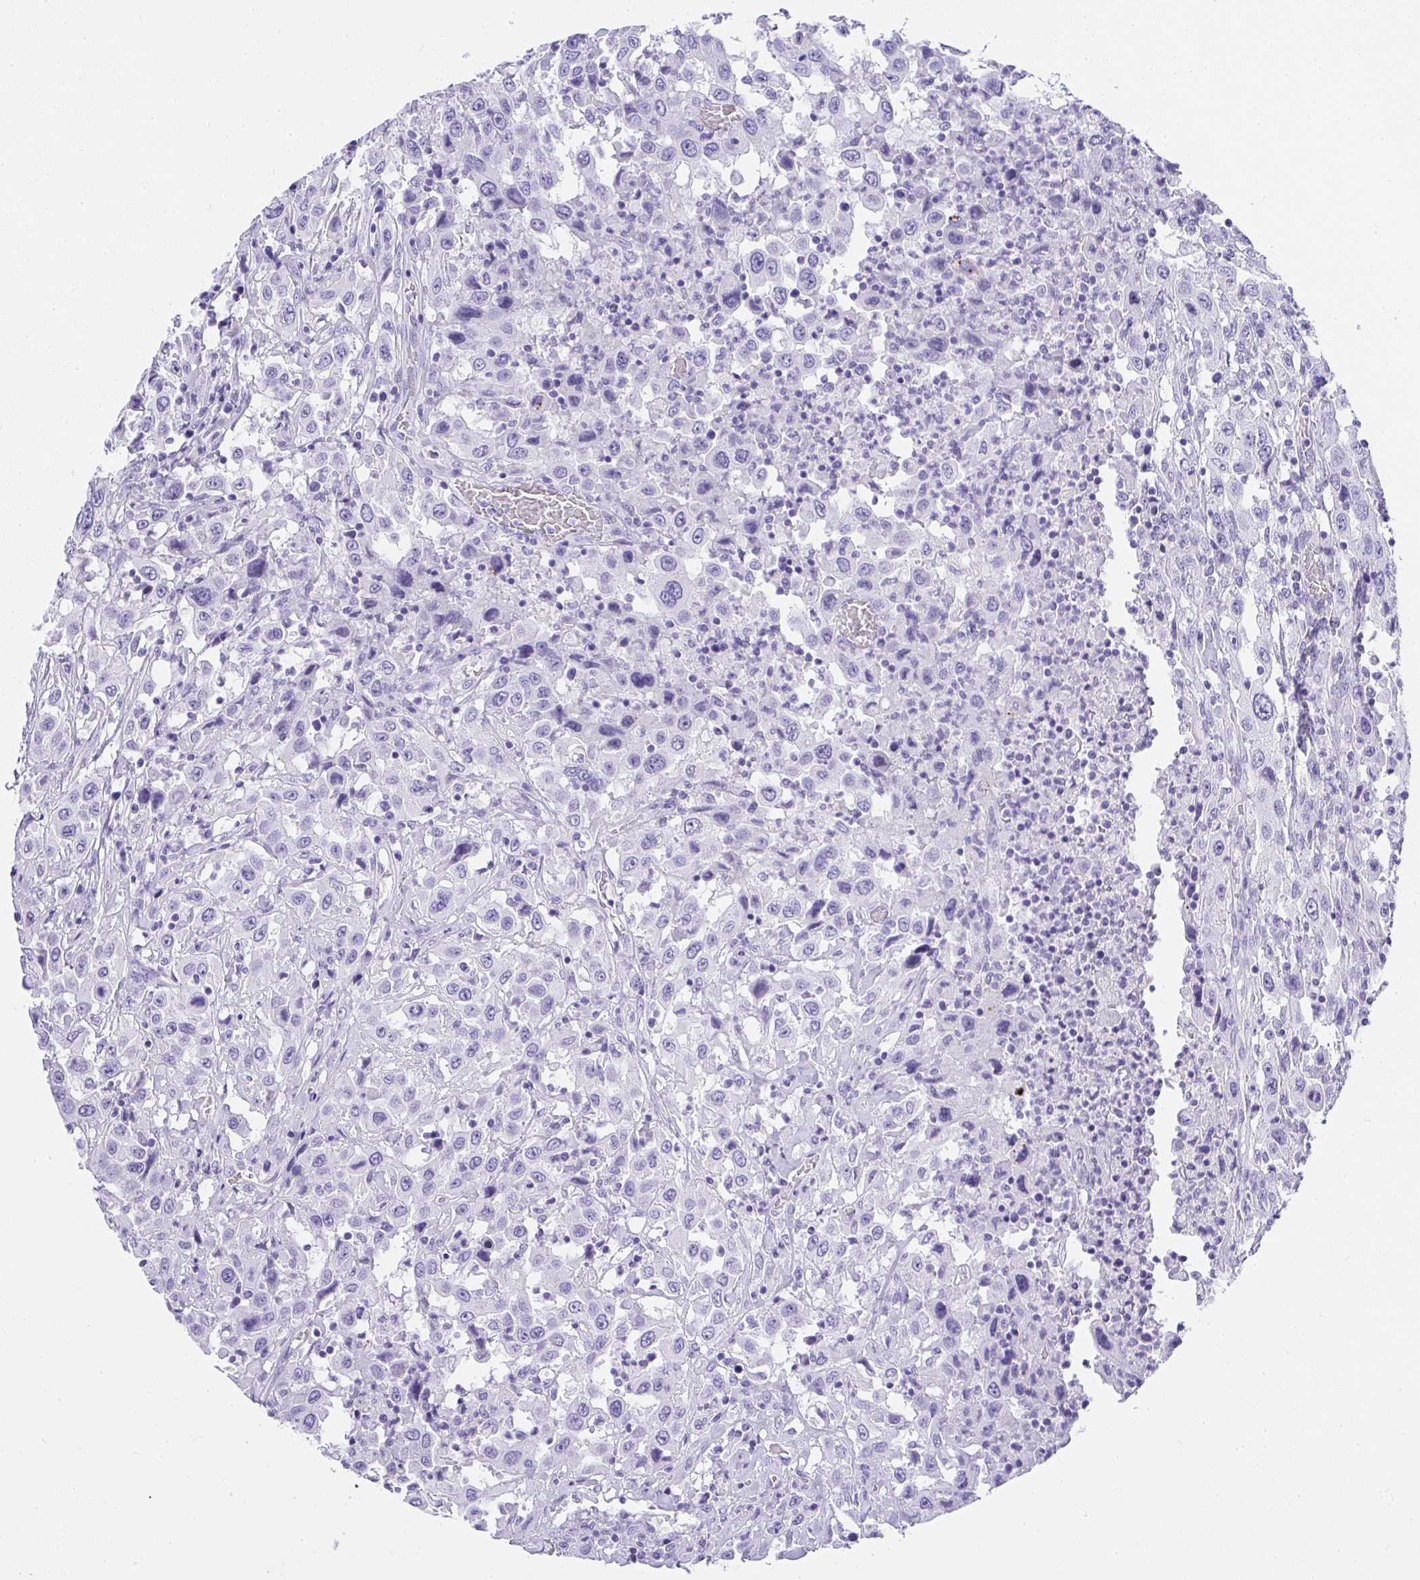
{"staining": {"intensity": "negative", "quantity": "none", "location": "none"}, "tissue": "urothelial cancer", "cell_type": "Tumor cells", "image_type": "cancer", "snomed": [{"axis": "morphology", "description": "Urothelial carcinoma, High grade"}, {"axis": "topography", "description": "Urinary bladder"}], "caption": "A photomicrograph of human high-grade urothelial carcinoma is negative for staining in tumor cells.", "gene": "AVIL", "patient": {"sex": "male", "age": 61}}